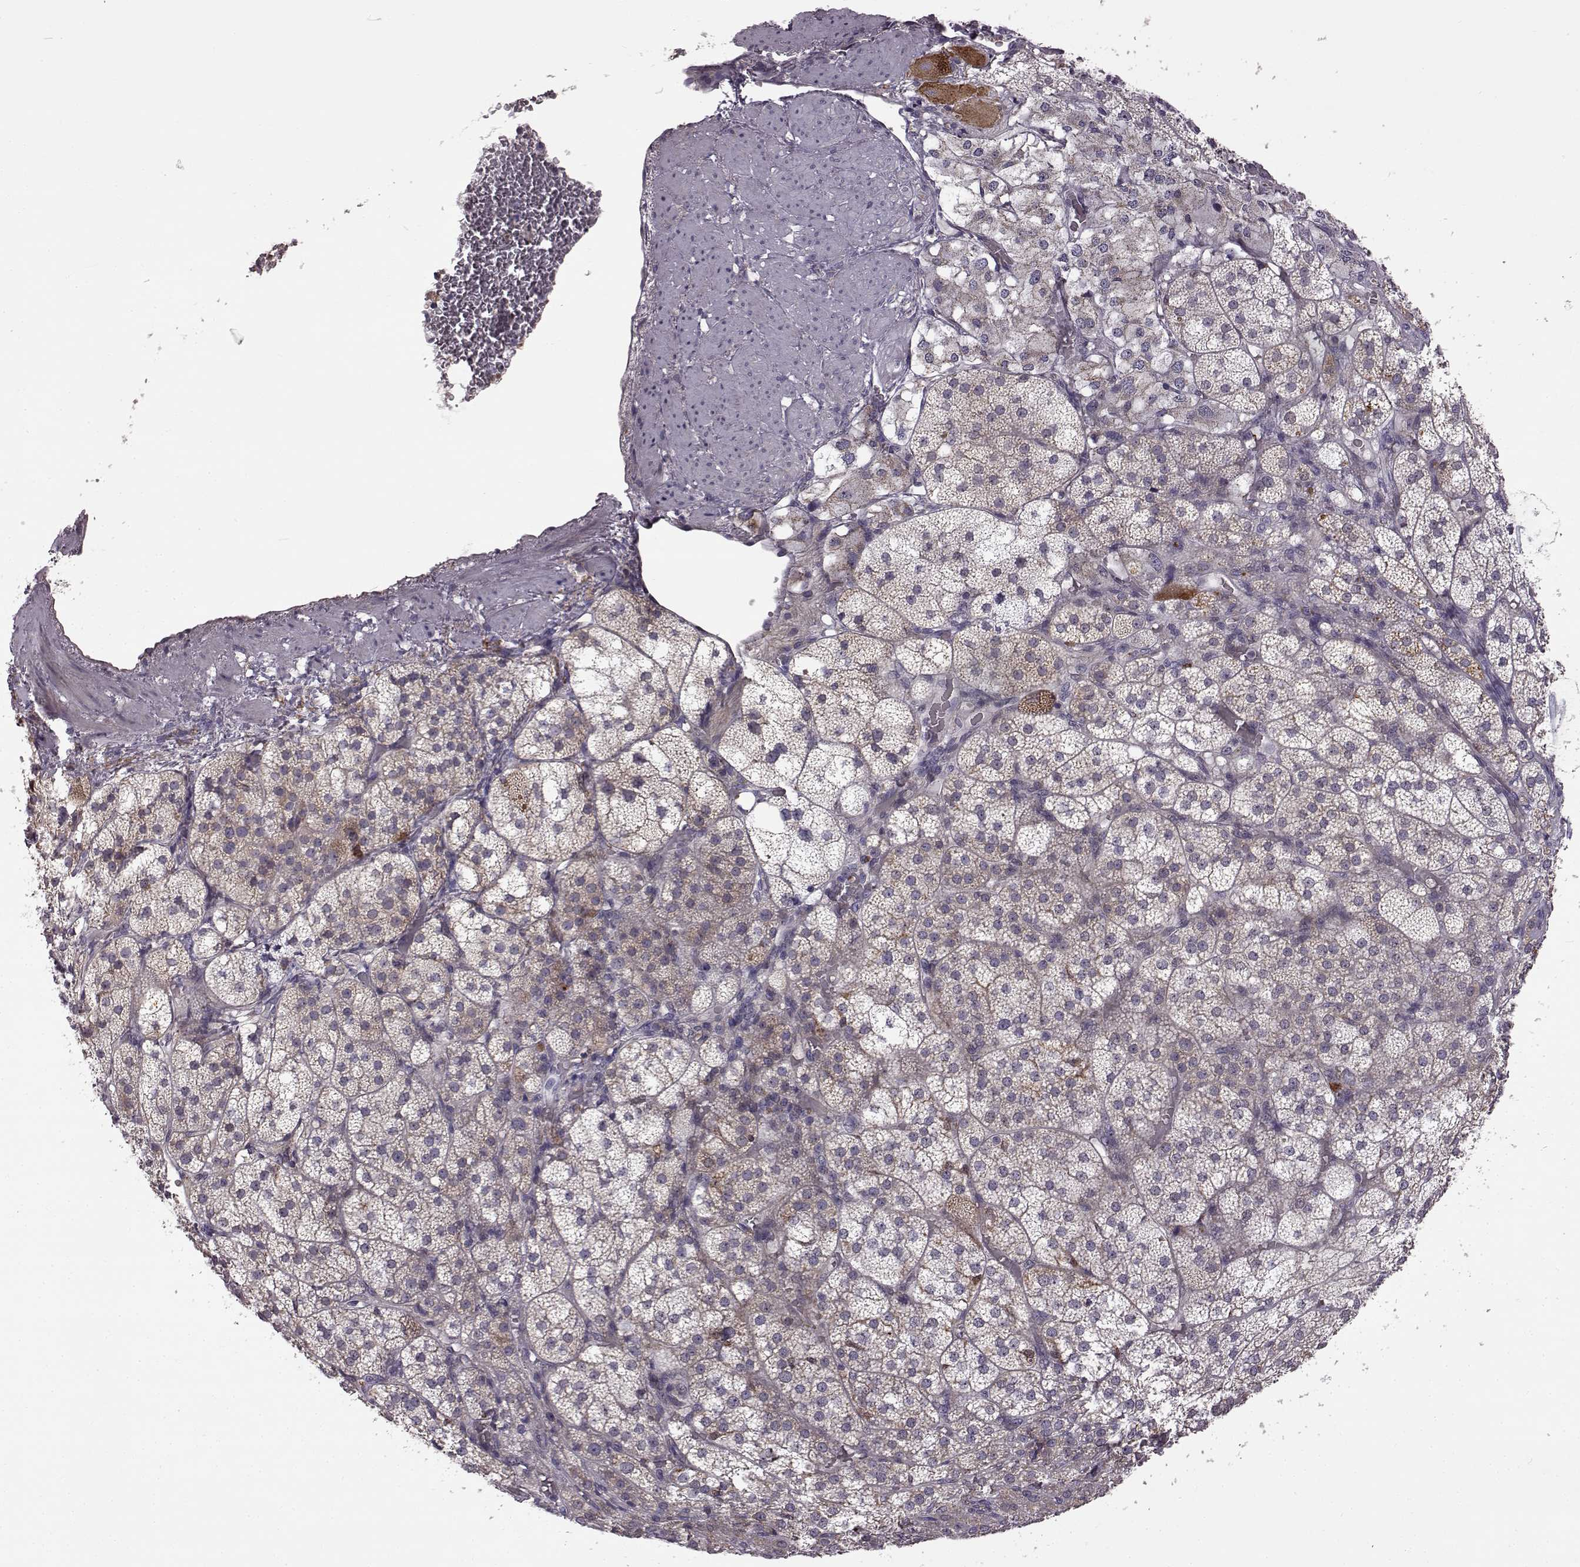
{"staining": {"intensity": "moderate", "quantity": "<25%", "location": "cytoplasmic/membranous"}, "tissue": "adrenal gland", "cell_type": "Glandular cells", "image_type": "normal", "snomed": [{"axis": "morphology", "description": "Normal tissue, NOS"}, {"axis": "topography", "description": "Adrenal gland"}], "caption": "A high-resolution histopathology image shows IHC staining of benign adrenal gland, which displays moderate cytoplasmic/membranous expression in approximately <25% of glandular cells.", "gene": "B3GNT6", "patient": {"sex": "female", "age": 60}}